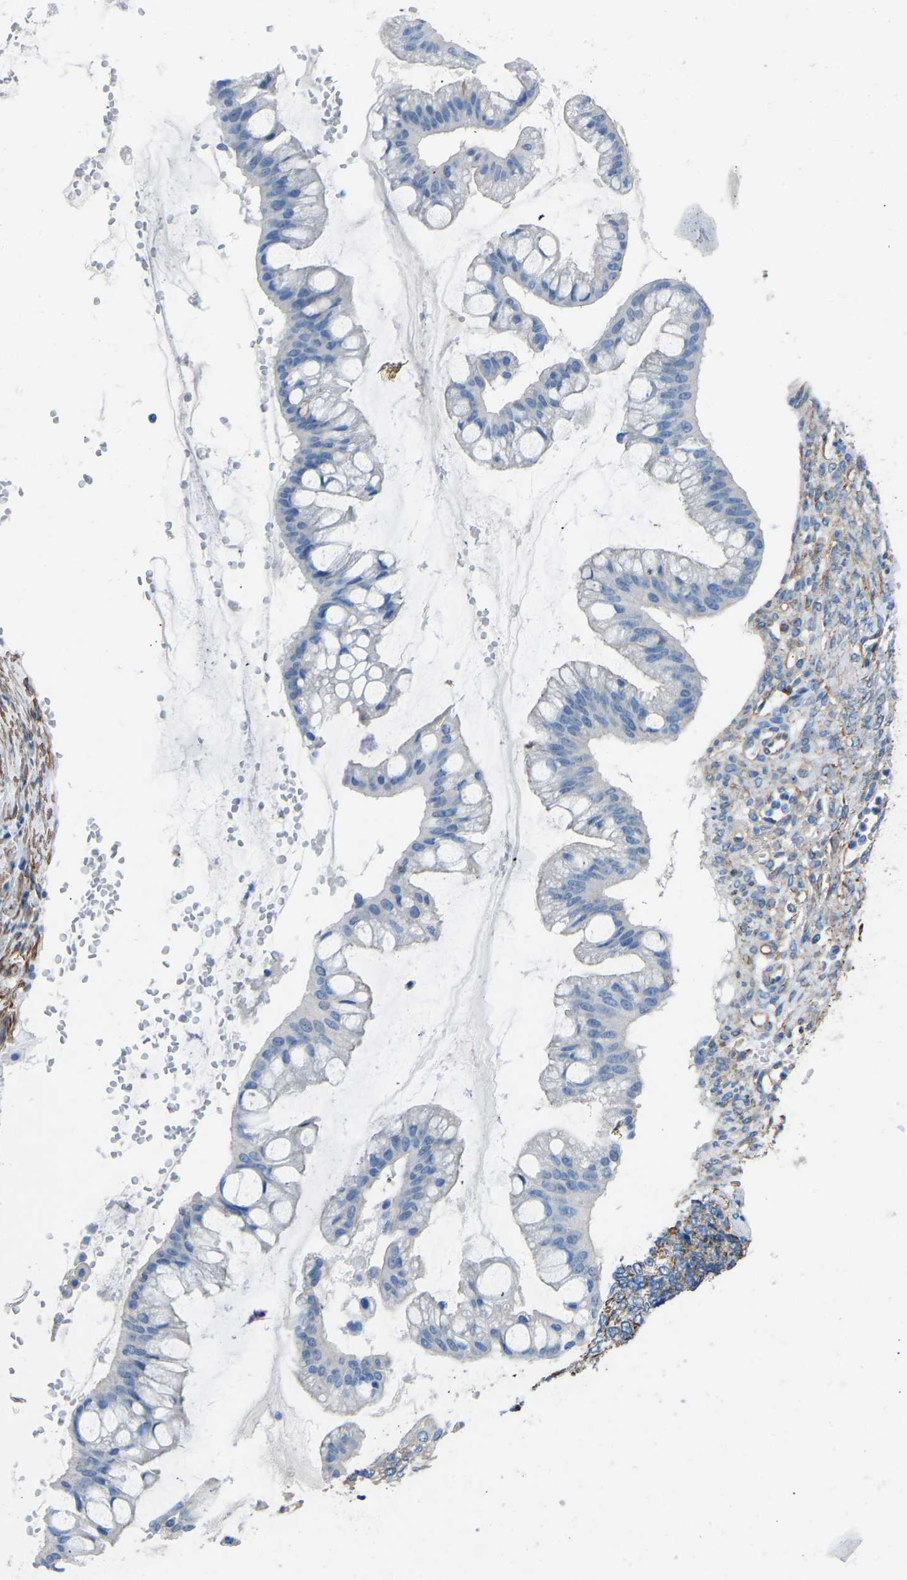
{"staining": {"intensity": "negative", "quantity": "none", "location": "none"}, "tissue": "ovarian cancer", "cell_type": "Tumor cells", "image_type": "cancer", "snomed": [{"axis": "morphology", "description": "Cystadenocarcinoma, mucinous, NOS"}, {"axis": "topography", "description": "Ovary"}], "caption": "Mucinous cystadenocarcinoma (ovarian) was stained to show a protein in brown. There is no significant staining in tumor cells. (Brightfield microscopy of DAB (3,3'-diaminobenzidine) IHC at high magnification).", "gene": "MYH10", "patient": {"sex": "female", "age": 73}}